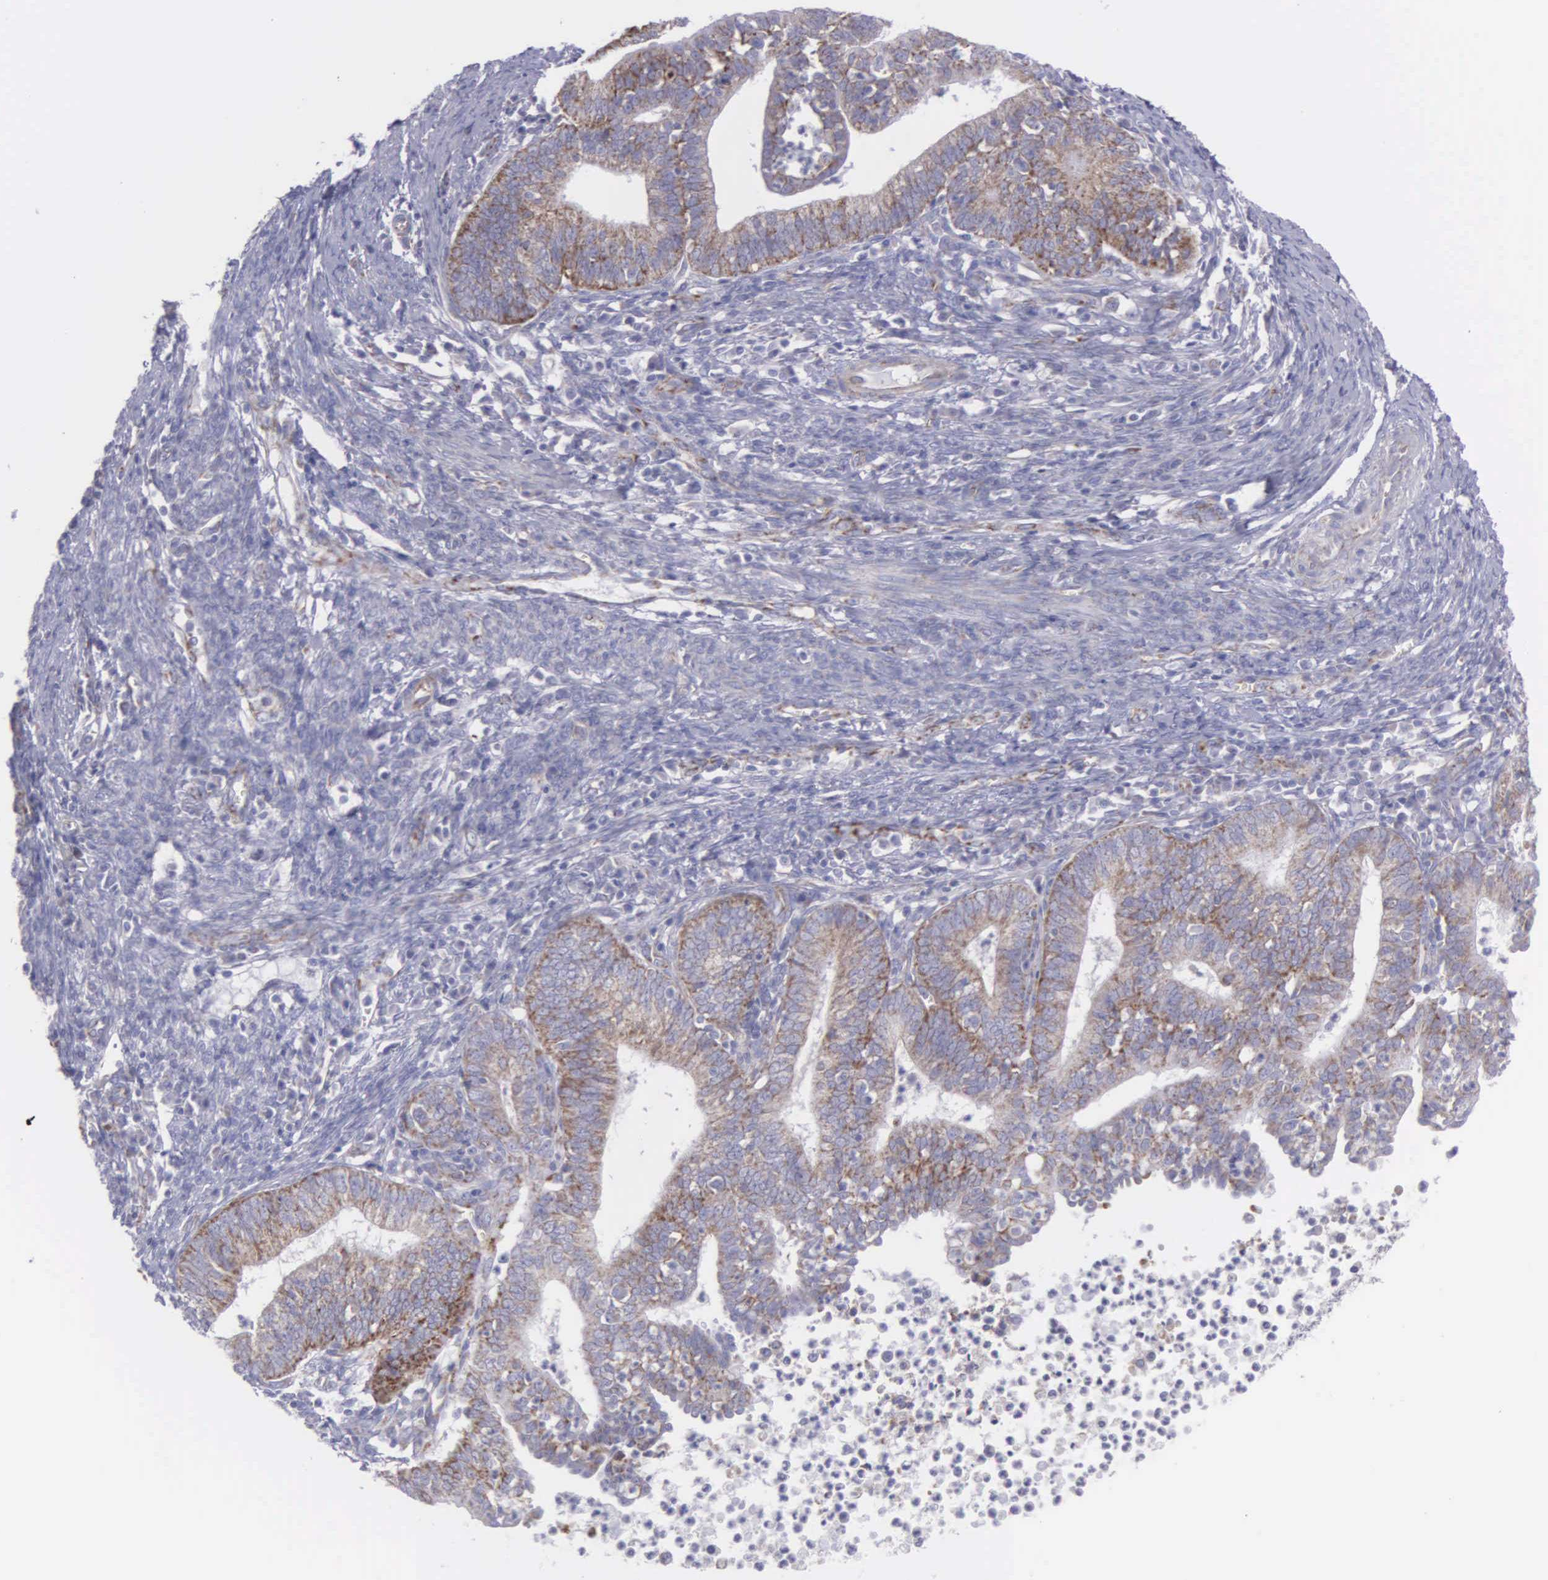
{"staining": {"intensity": "moderate", "quantity": "25%-75%", "location": "cytoplasmic/membranous"}, "tissue": "endometrial cancer", "cell_type": "Tumor cells", "image_type": "cancer", "snomed": [{"axis": "morphology", "description": "Adenocarcinoma, NOS"}, {"axis": "topography", "description": "Endometrium"}], "caption": "Human endometrial cancer stained with a protein marker demonstrates moderate staining in tumor cells.", "gene": "SYNJ2BP", "patient": {"sex": "female", "age": 66}}